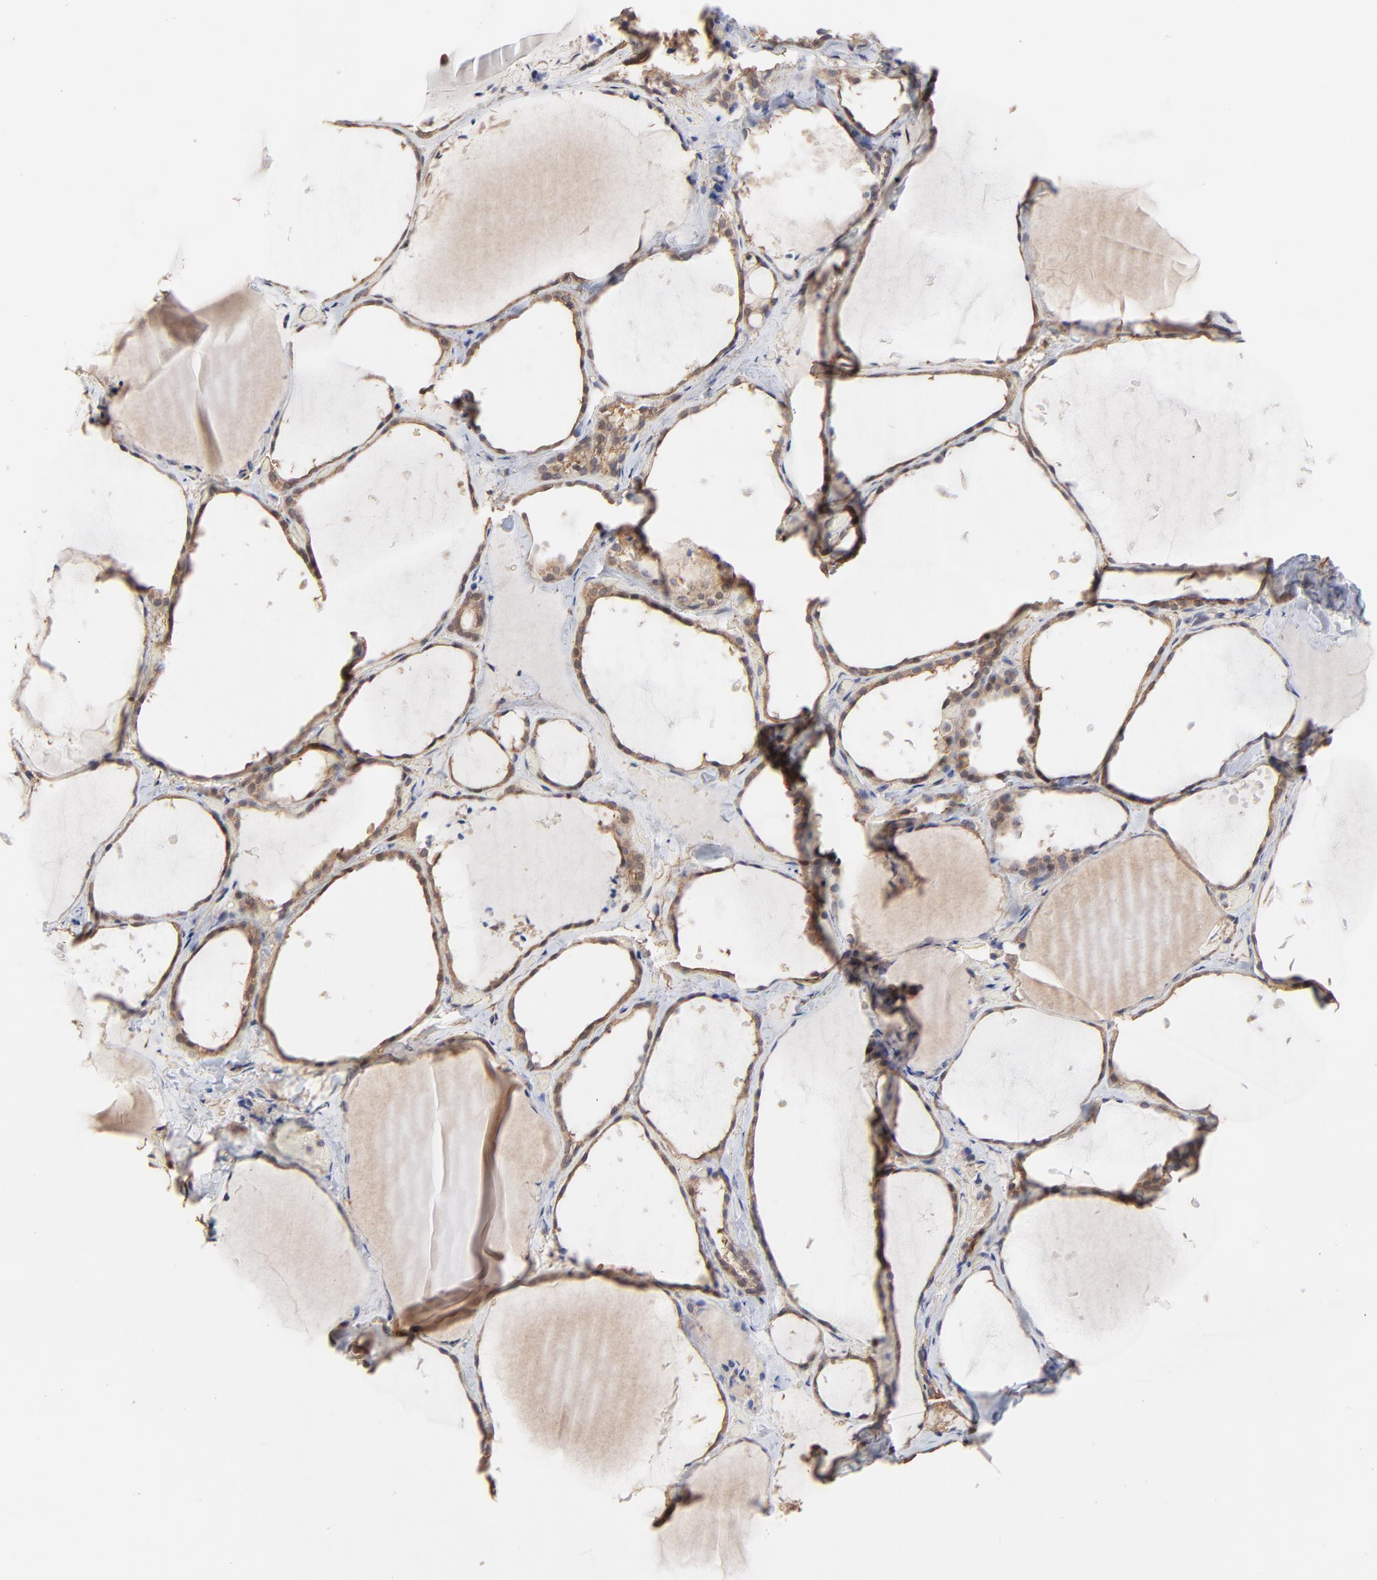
{"staining": {"intensity": "moderate", "quantity": ">75%", "location": "cytoplasmic/membranous"}, "tissue": "thyroid gland", "cell_type": "Glandular cells", "image_type": "normal", "snomed": [{"axis": "morphology", "description": "Normal tissue, NOS"}, {"axis": "topography", "description": "Thyroid gland"}], "caption": "Immunohistochemical staining of benign thyroid gland reveals moderate cytoplasmic/membranous protein expression in approximately >75% of glandular cells. Nuclei are stained in blue.", "gene": "ARMT1", "patient": {"sex": "female", "age": 22}}